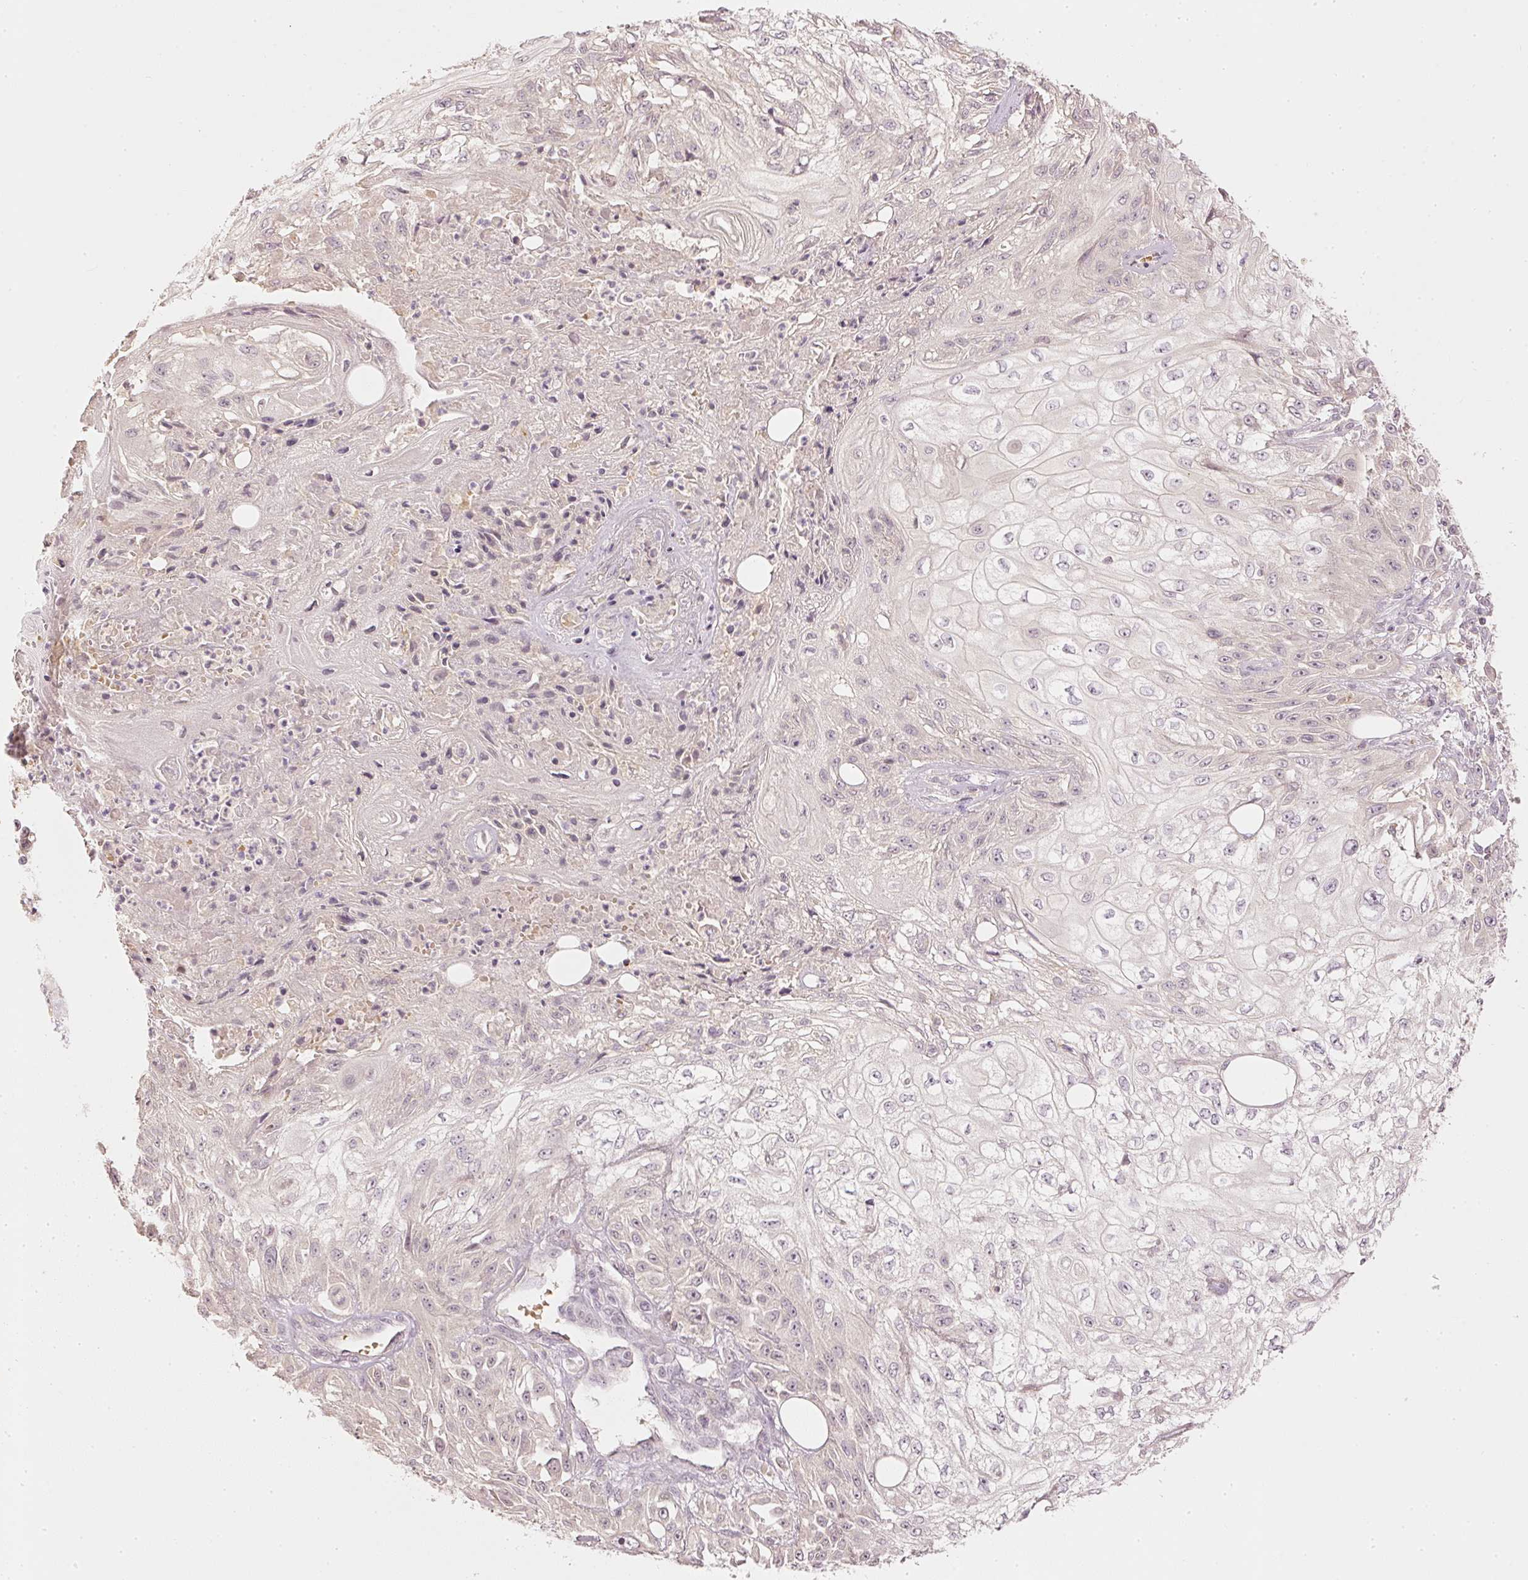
{"staining": {"intensity": "negative", "quantity": "none", "location": "none"}, "tissue": "skin cancer", "cell_type": "Tumor cells", "image_type": "cancer", "snomed": [{"axis": "morphology", "description": "Squamous cell carcinoma, NOS"}, {"axis": "morphology", "description": "Squamous cell carcinoma, metastatic, NOS"}, {"axis": "topography", "description": "Skin"}, {"axis": "topography", "description": "Lymph node"}], "caption": "Immunohistochemistry photomicrograph of skin cancer stained for a protein (brown), which reveals no staining in tumor cells.", "gene": "GZMA", "patient": {"sex": "male", "age": 75}}